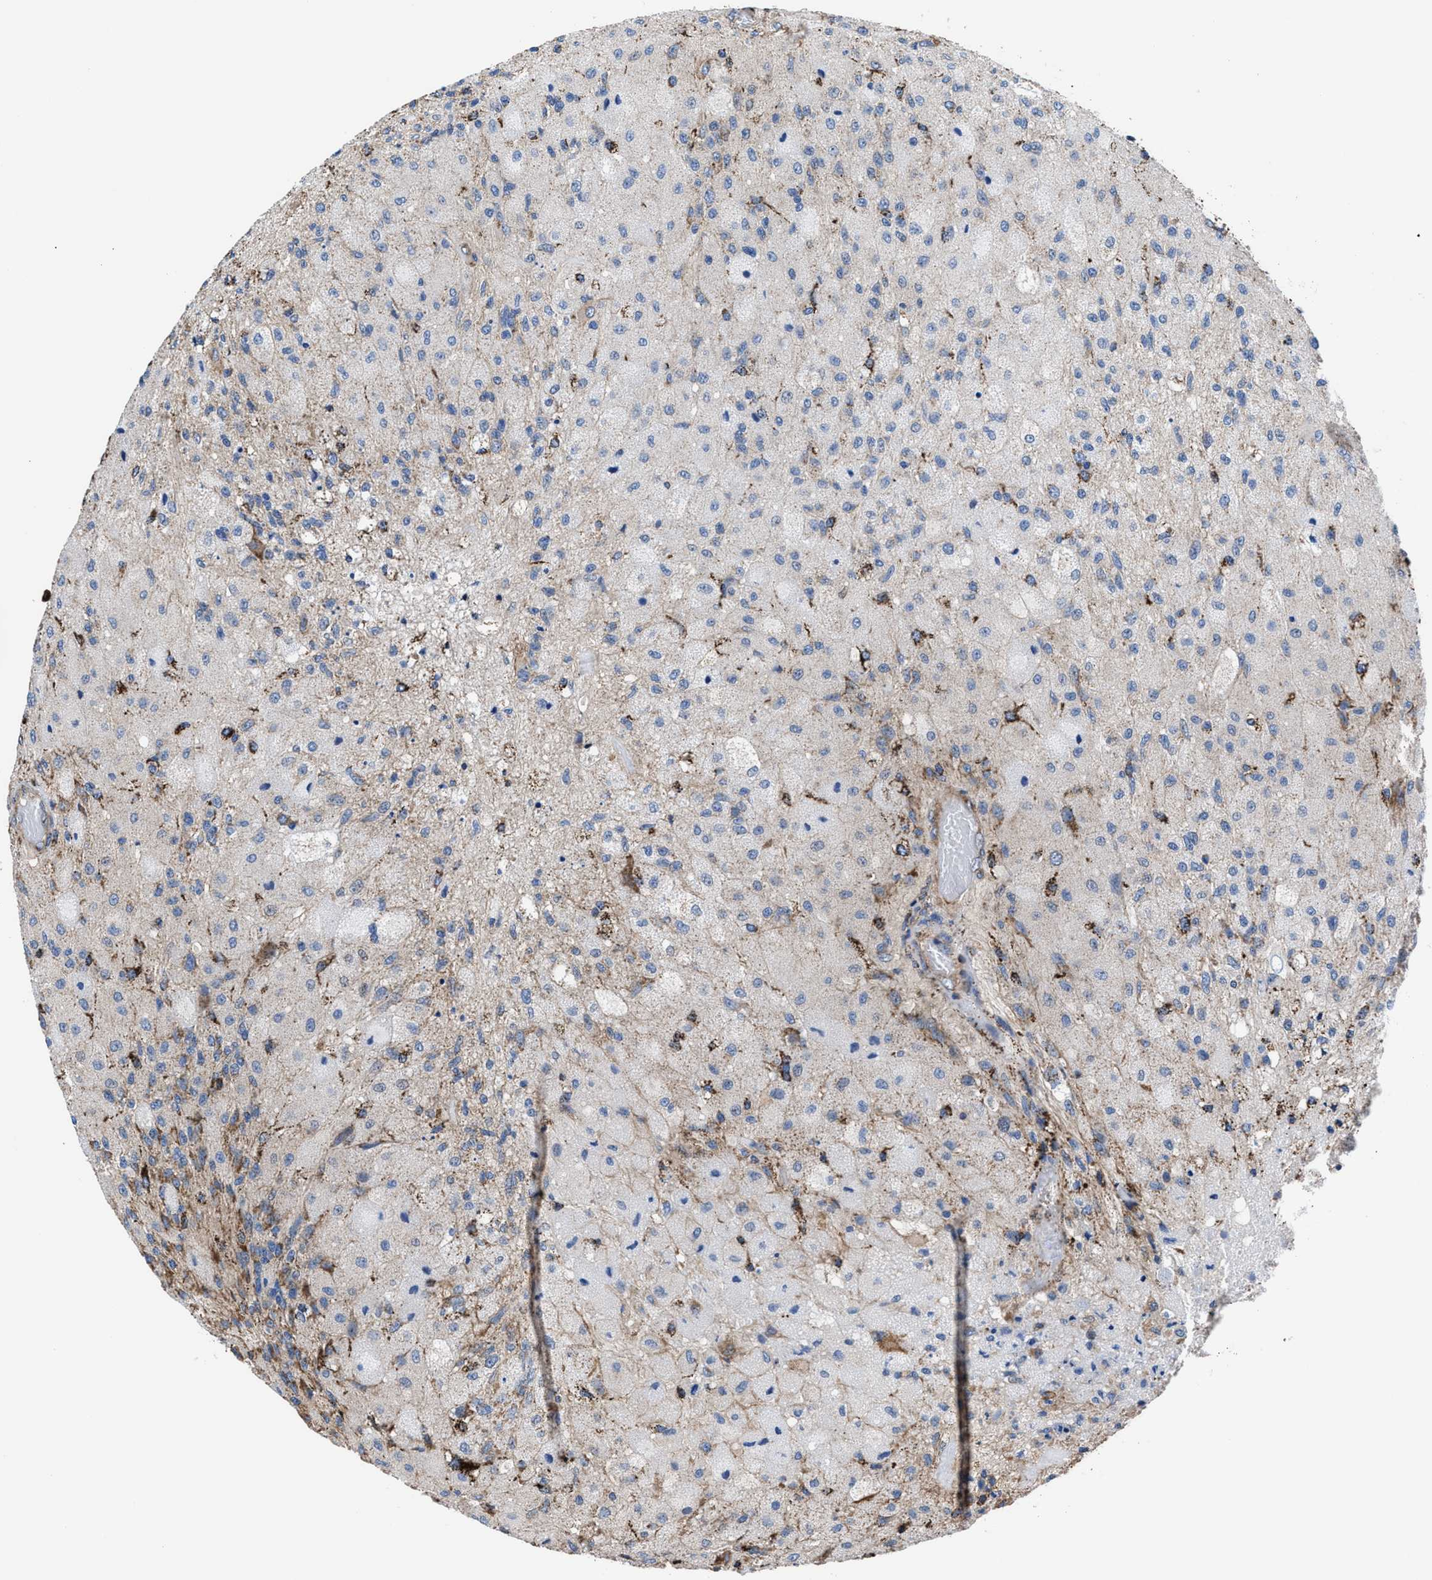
{"staining": {"intensity": "moderate", "quantity": "<25%", "location": "cytoplasmic/membranous"}, "tissue": "glioma", "cell_type": "Tumor cells", "image_type": "cancer", "snomed": [{"axis": "morphology", "description": "Normal tissue, NOS"}, {"axis": "morphology", "description": "Glioma, malignant, High grade"}, {"axis": "topography", "description": "Cerebral cortex"}], "caption": "Protein expression analysis of malignant glioma (high-grade) demonstrates moderate cytoplasmic/membranous expression in about <25% of tumor cells.", "gene": "PRR15L", "patient": {"sex": "male", "age": 77}}